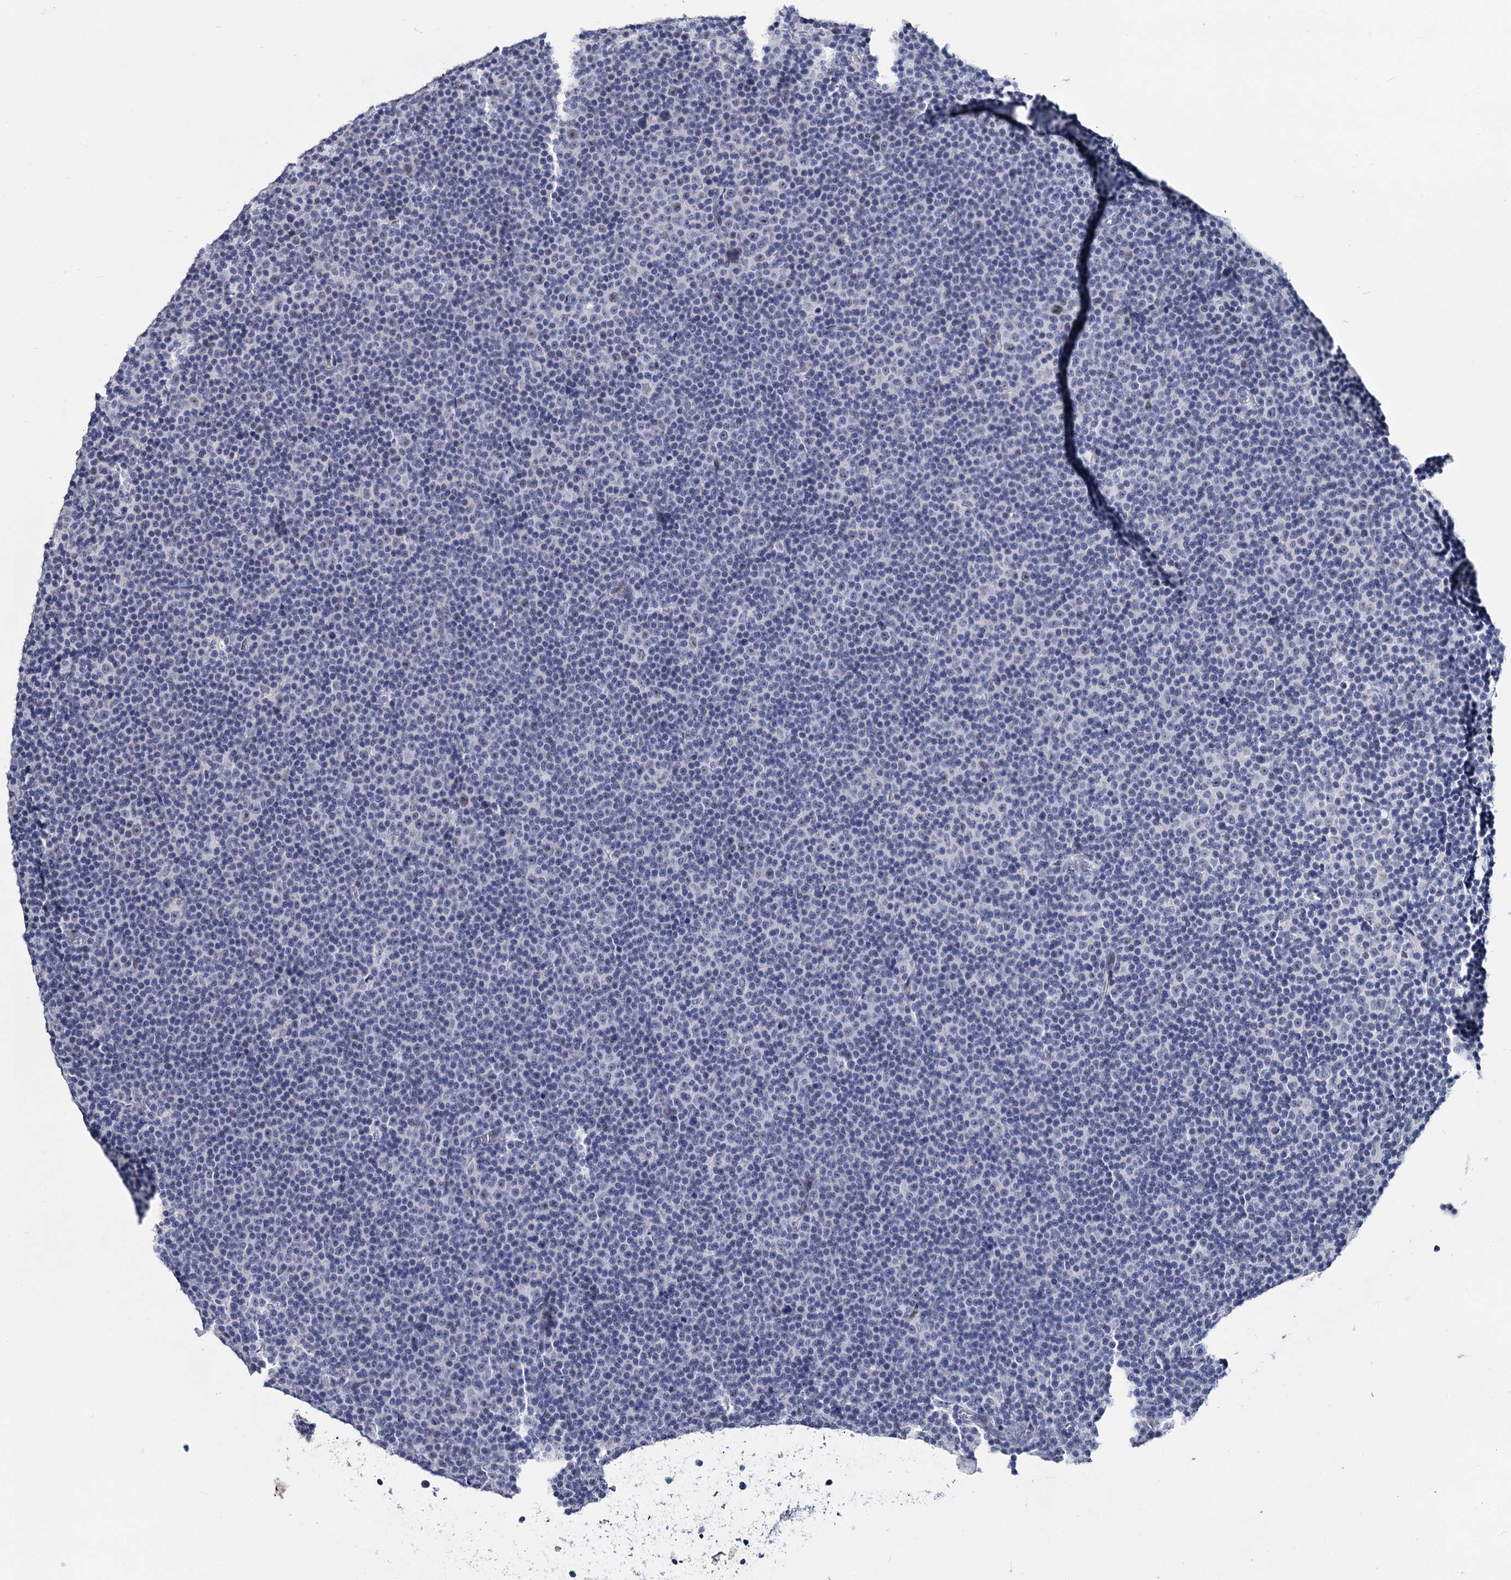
{"staining": {"intensity": "negative", "quantity": "none", "location": "none"}, "tissue": "lymphoma", "cell_type": "Tumor cells", "image_type": "cancer", "snomed": [{"axis": "morphology", "description": "Malignant lymphoma, non-Hodgkin's type, Low grade"}, {"axis": "topography", "description": "Lymph node"}], "caption": "IHC of low-grade malignant lymphoma, non-Hodgkin's type displays no expression in tumor cells.", "gene": "MAGEA4", "patient": {"sex": "female", "age": 67}}